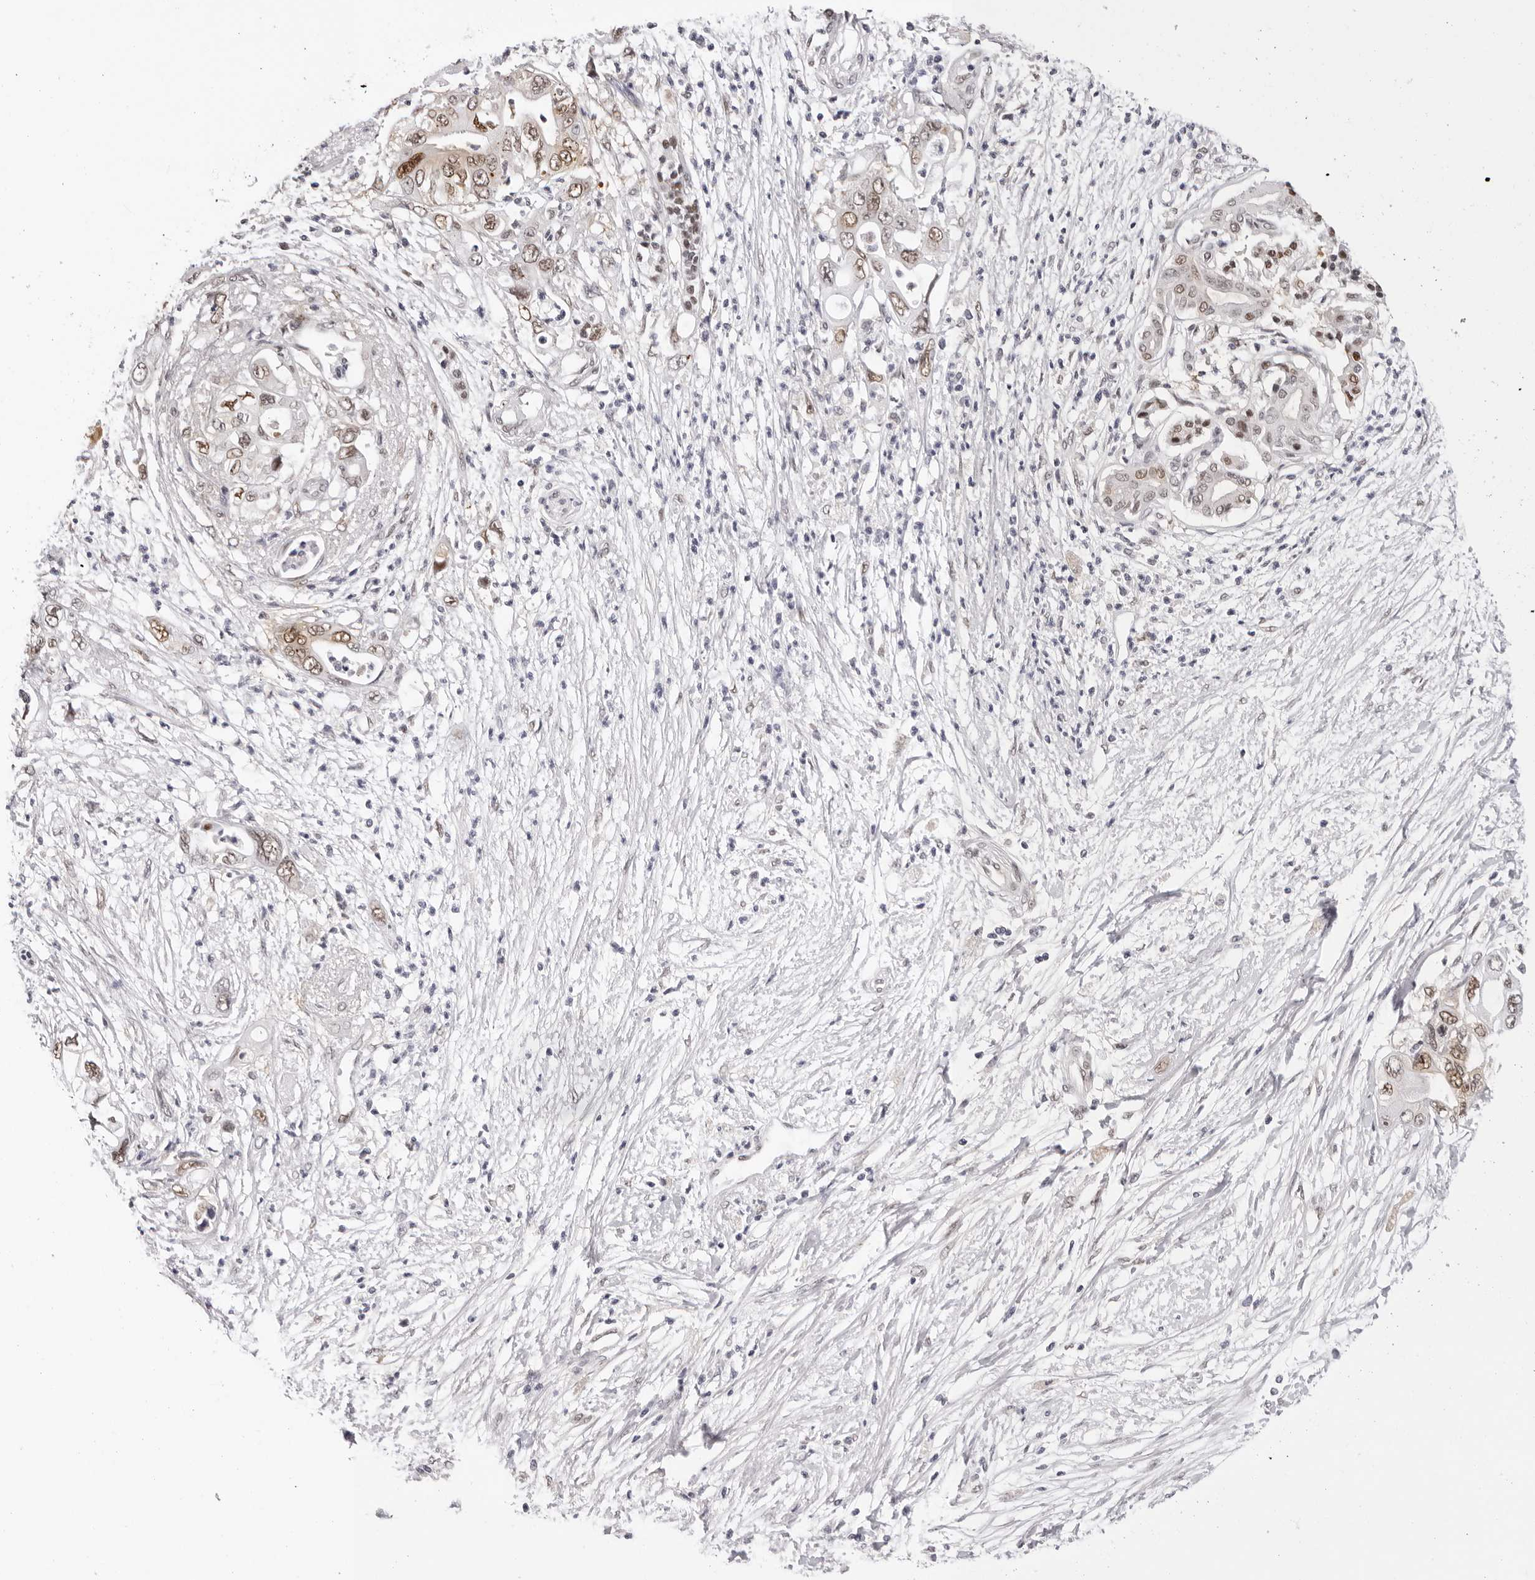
{"staining": {"intensity": "moderate", "quantity": ">75%", "location": "nuclear"}, "tissue": "pancreatic cancer", "cell_type": "Tumor cells", "image_type": "cancer", "snomed": [{"axis": "morphology", "description": "Adenocarcinoma, NOS"}, {"axis": "topography", "description": "Pancreas"}], "caption": "Immunohistochemical staining of human pancreatic cancer (adenocarcinoma) demonstrates moderate nuclear protein expression in approximately >75% of tumor cells. Immunohistochemistry (ihc) stains the protein of interest in brown and the nuclei are stained blue.", "gene": "WDR77", "patient": {"sex": "male", "age": 66}}